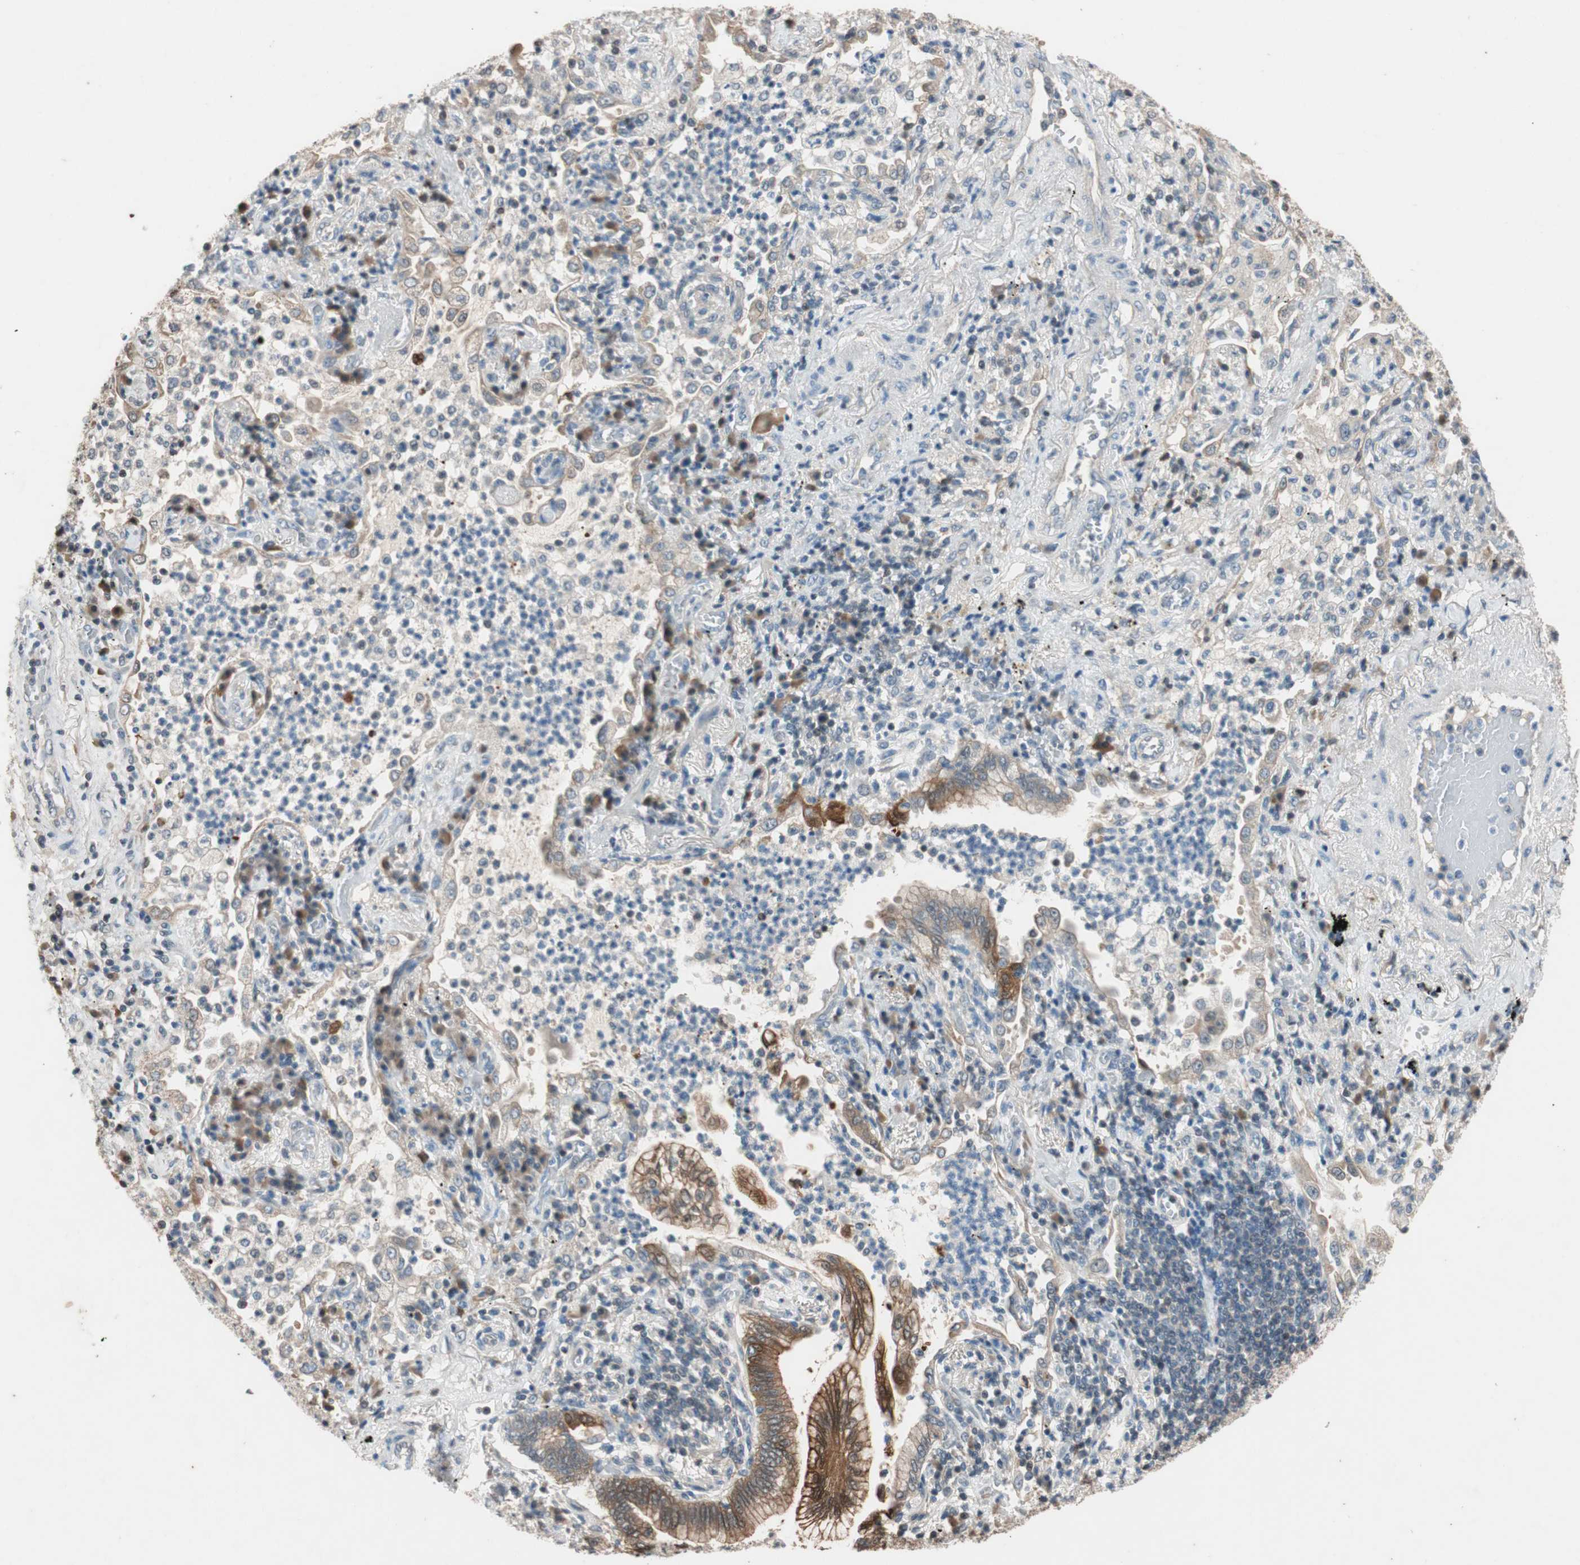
{"staining": {"intensity": "strong", "quantity": ">75%", "location": "cytoplasmic/membranous"}, "tissue": "lung cancer", "cell_type": "Tumor cells", "image_type": "cancer", "snomed": [{"axis": "morphology", "description": "Normal tissue, NOS"}, {"axis": "morphology", "description": "Adenocarcinoma, NOS"}, {"axis": "topography", "description": "Bronchus"}, {"axis": "topography", "description": "Lung"}], "caption": "Lung adenocarcinoma stained with a protein marker shows strong staining in tumor cells.", "gene": "SERPINB5", "patient": {"sex": "female", "age": 70}}